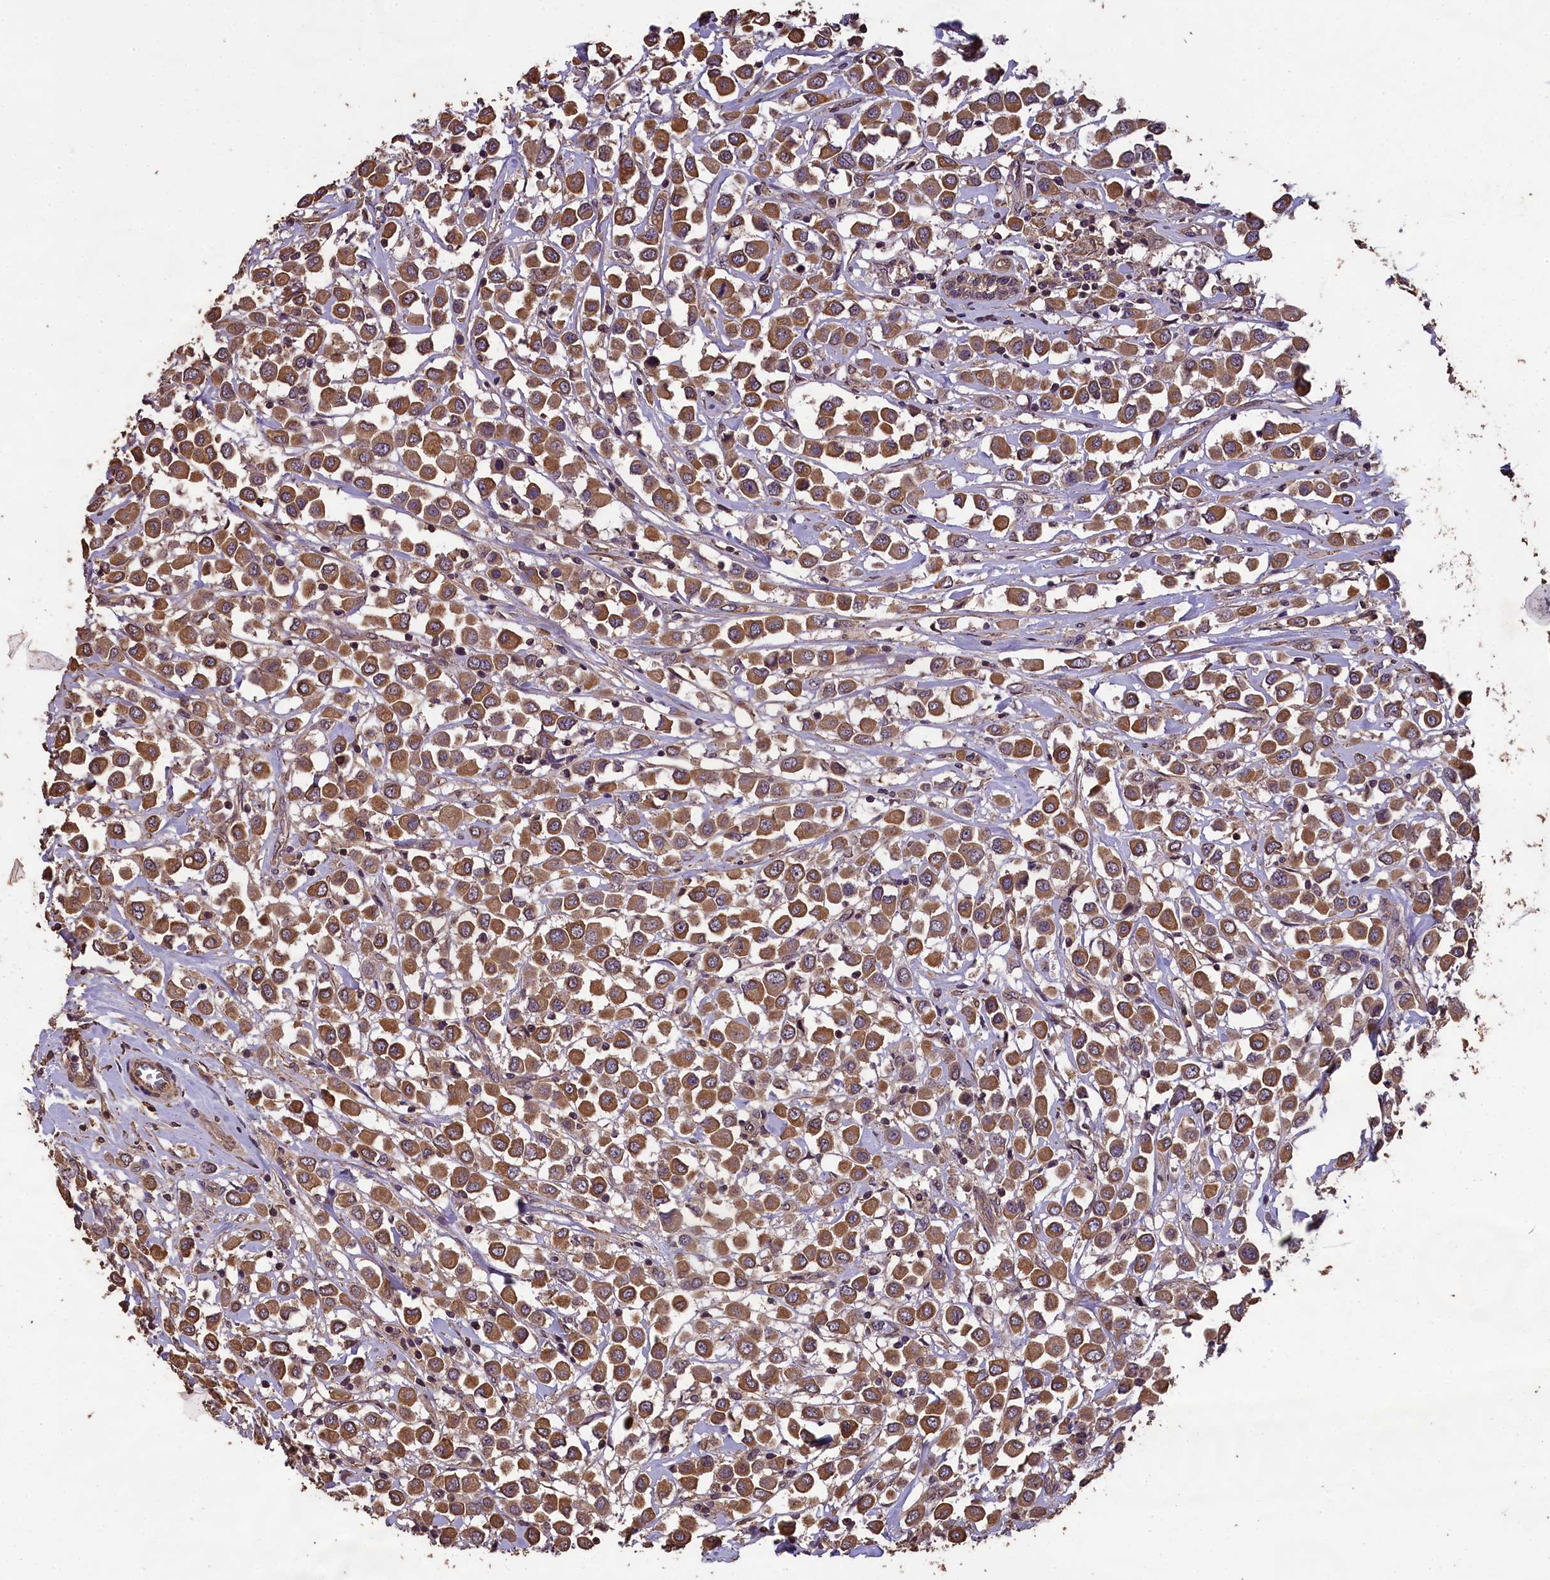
{"staining": {"intensity": "moderate", "quantity": ">75%", "location": "cytoplasmic/membranous"}, "tissue": "breast cancer", "cell_type": "Tumor cells", "image_type": "cancer", "snomed": [{"axis": "morphology", "description": "Duct carcinoma"}, {"axis": "topography", "description": "Breast"}], "caption": "IHC photomicrograph of neoplastic tissue: breast intraductal carcinoma stained using immunohistochemistry (IHC) displays medium levels of moderate protein expression localized specifically in the cytoplasmic/membranous of tumor cells, appearing as a cytoplasmic/membranous brown color.", "gene": "CHD9", "patient": {"sex": "female", "age": 61}}